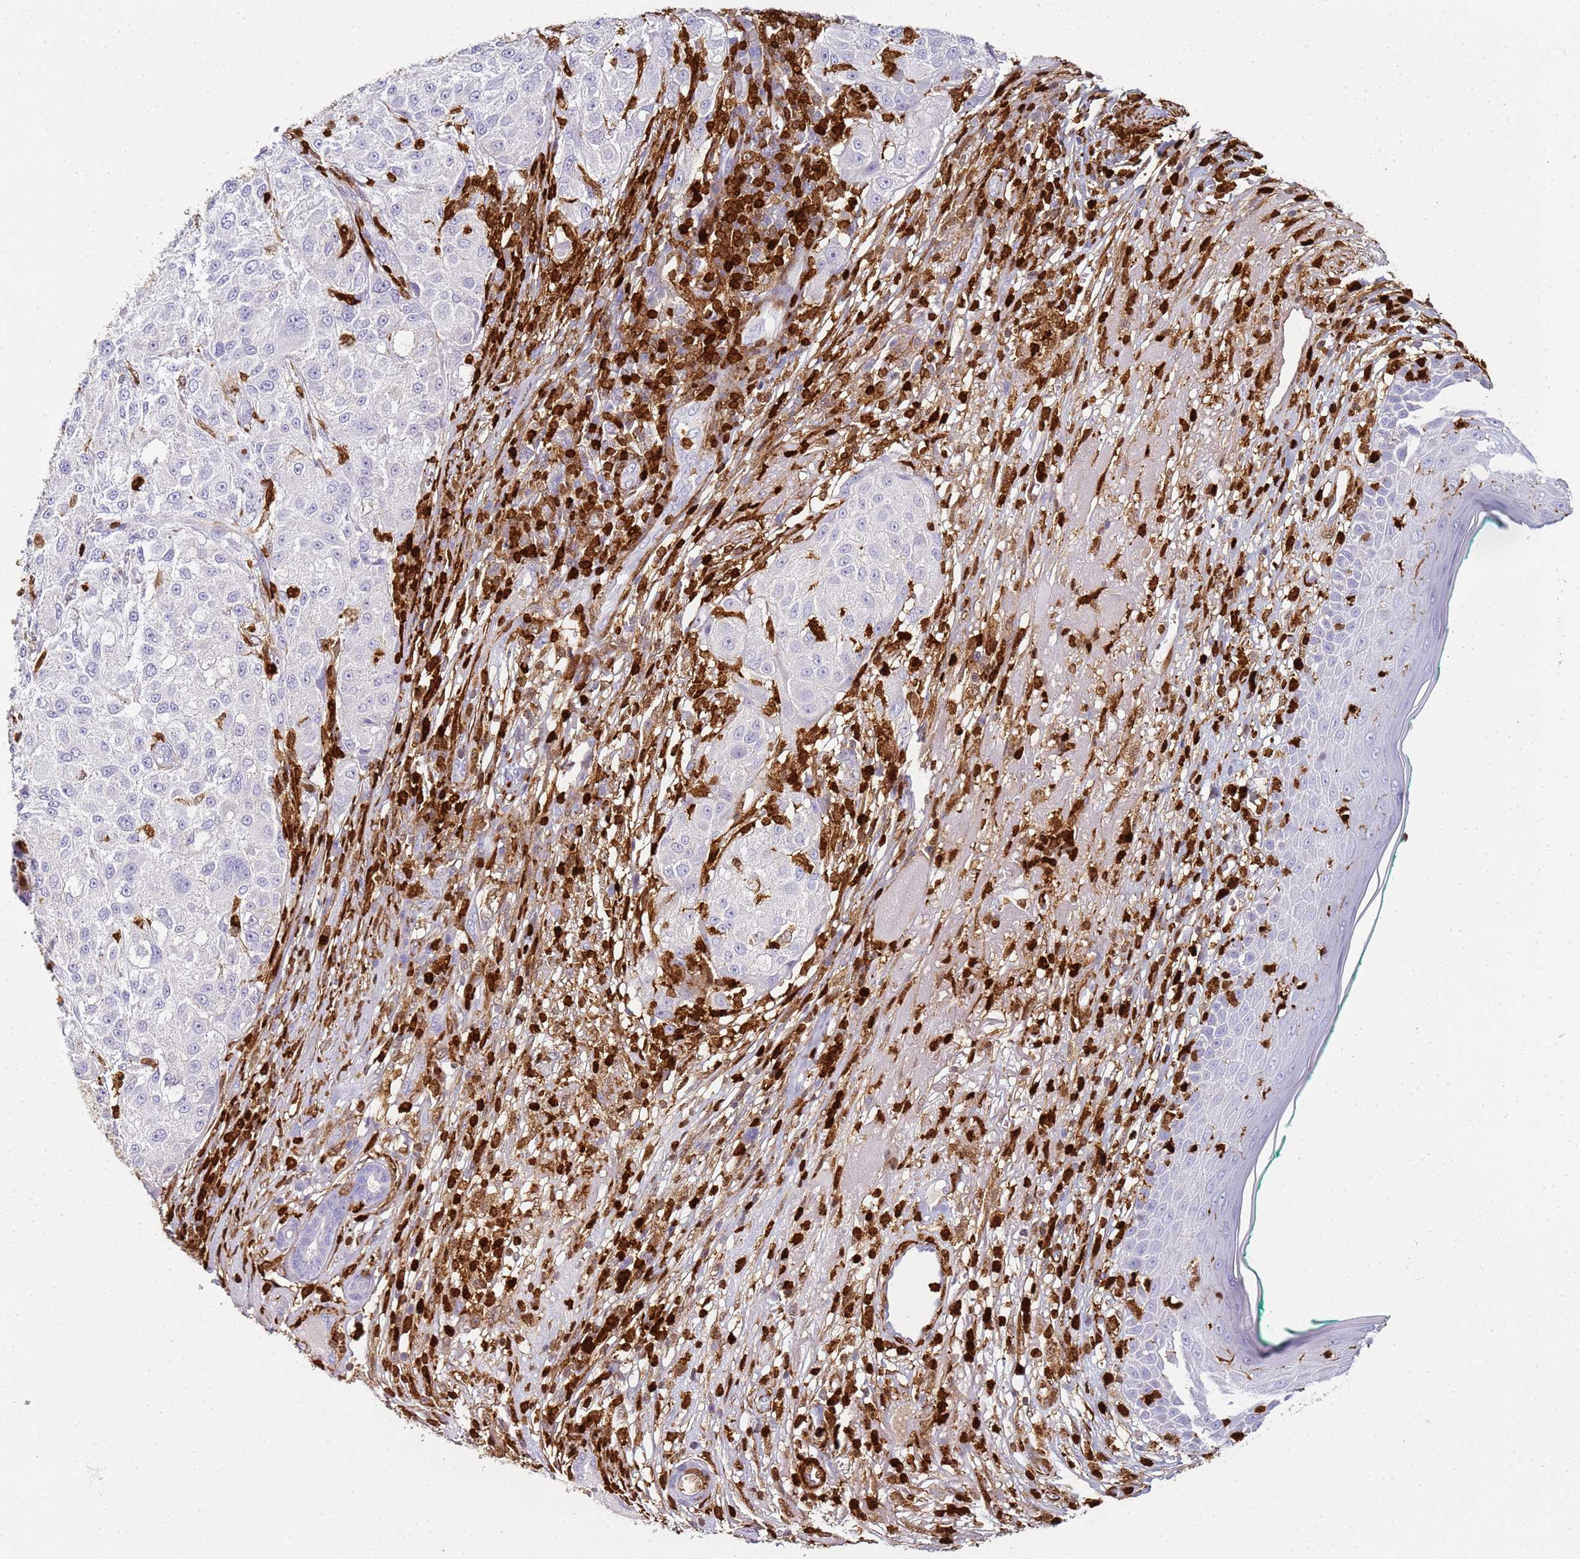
{"staining": {"intensity": "negative", "quantity": "none", "location": "none"}, "tissue": "melanoma", "cell_type": "Tumor cells", "image_type": "cancer", "snomed": [{"axis": "morphology", "description": "Necrosis, NOS"}, {"axis": "morphology", "description": "Malignant melanoma, NOS"}, {"axis": "topography", "description": "Skin"}], "caption": "A photomicrograph of melanoma stained for a protein demonstrates no brown staining in tumor cells.", "gene": "S100A4", "patient": {"sex": "female", "age": 87}}